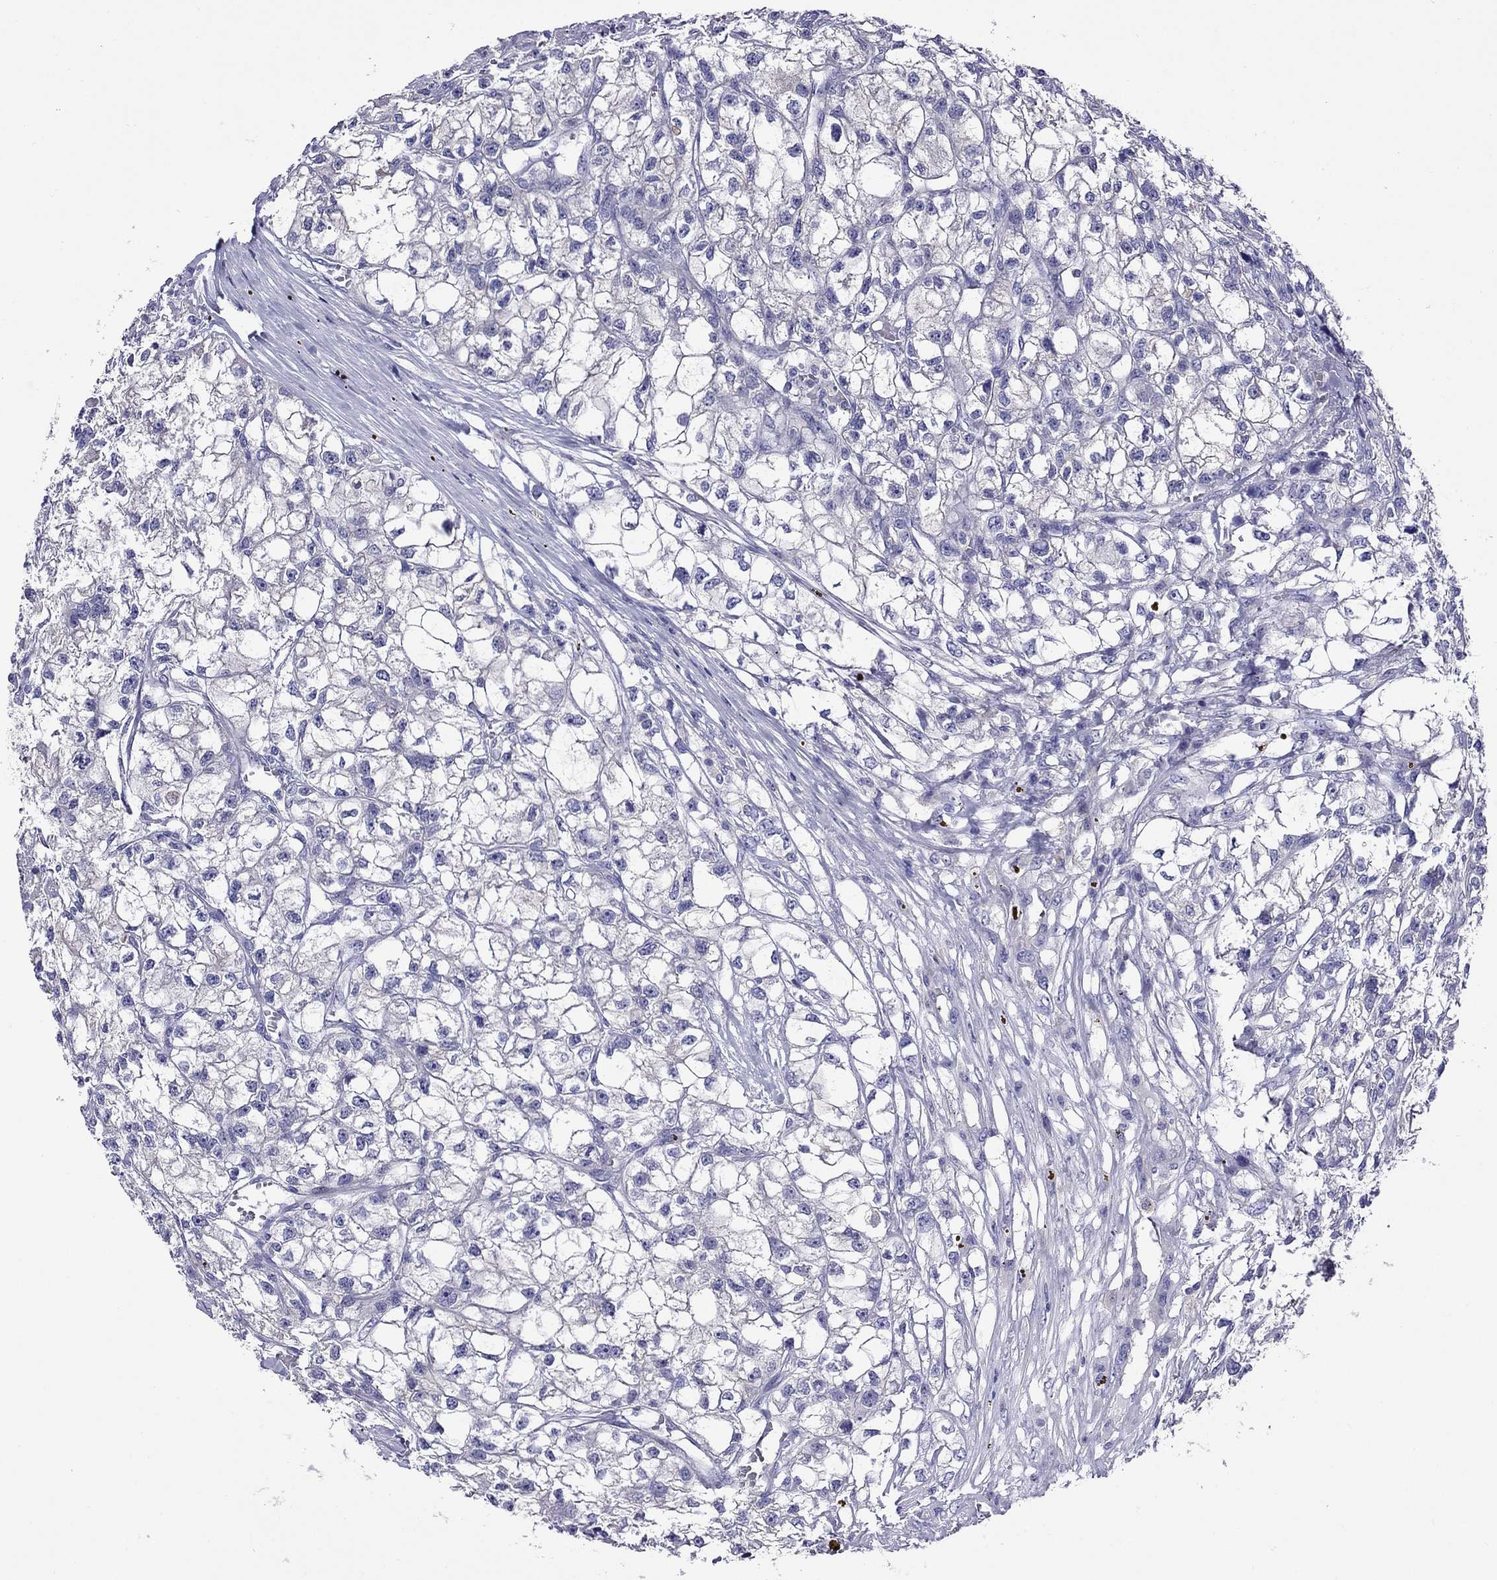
{"staining": {"intensity": "negative", "quantity": "none", "location": "none"}, "tissue": "renal cancer", "cell_type": "Tumor cells", "image_type": "cancer", "snomed": [{"axis": "morphology", "description": "Adenocarcinoma, NOS"}, {"axis": "topography", "description": "Kidney"}], "caption": "Tumor cells are negative for brown protein staining in adenocarcinoma (renal). (Immunohistochemistry, brightfield microscopy, high magnification).", "gene": "SCG2", "patient": {"sex": "male", "age": 56}}